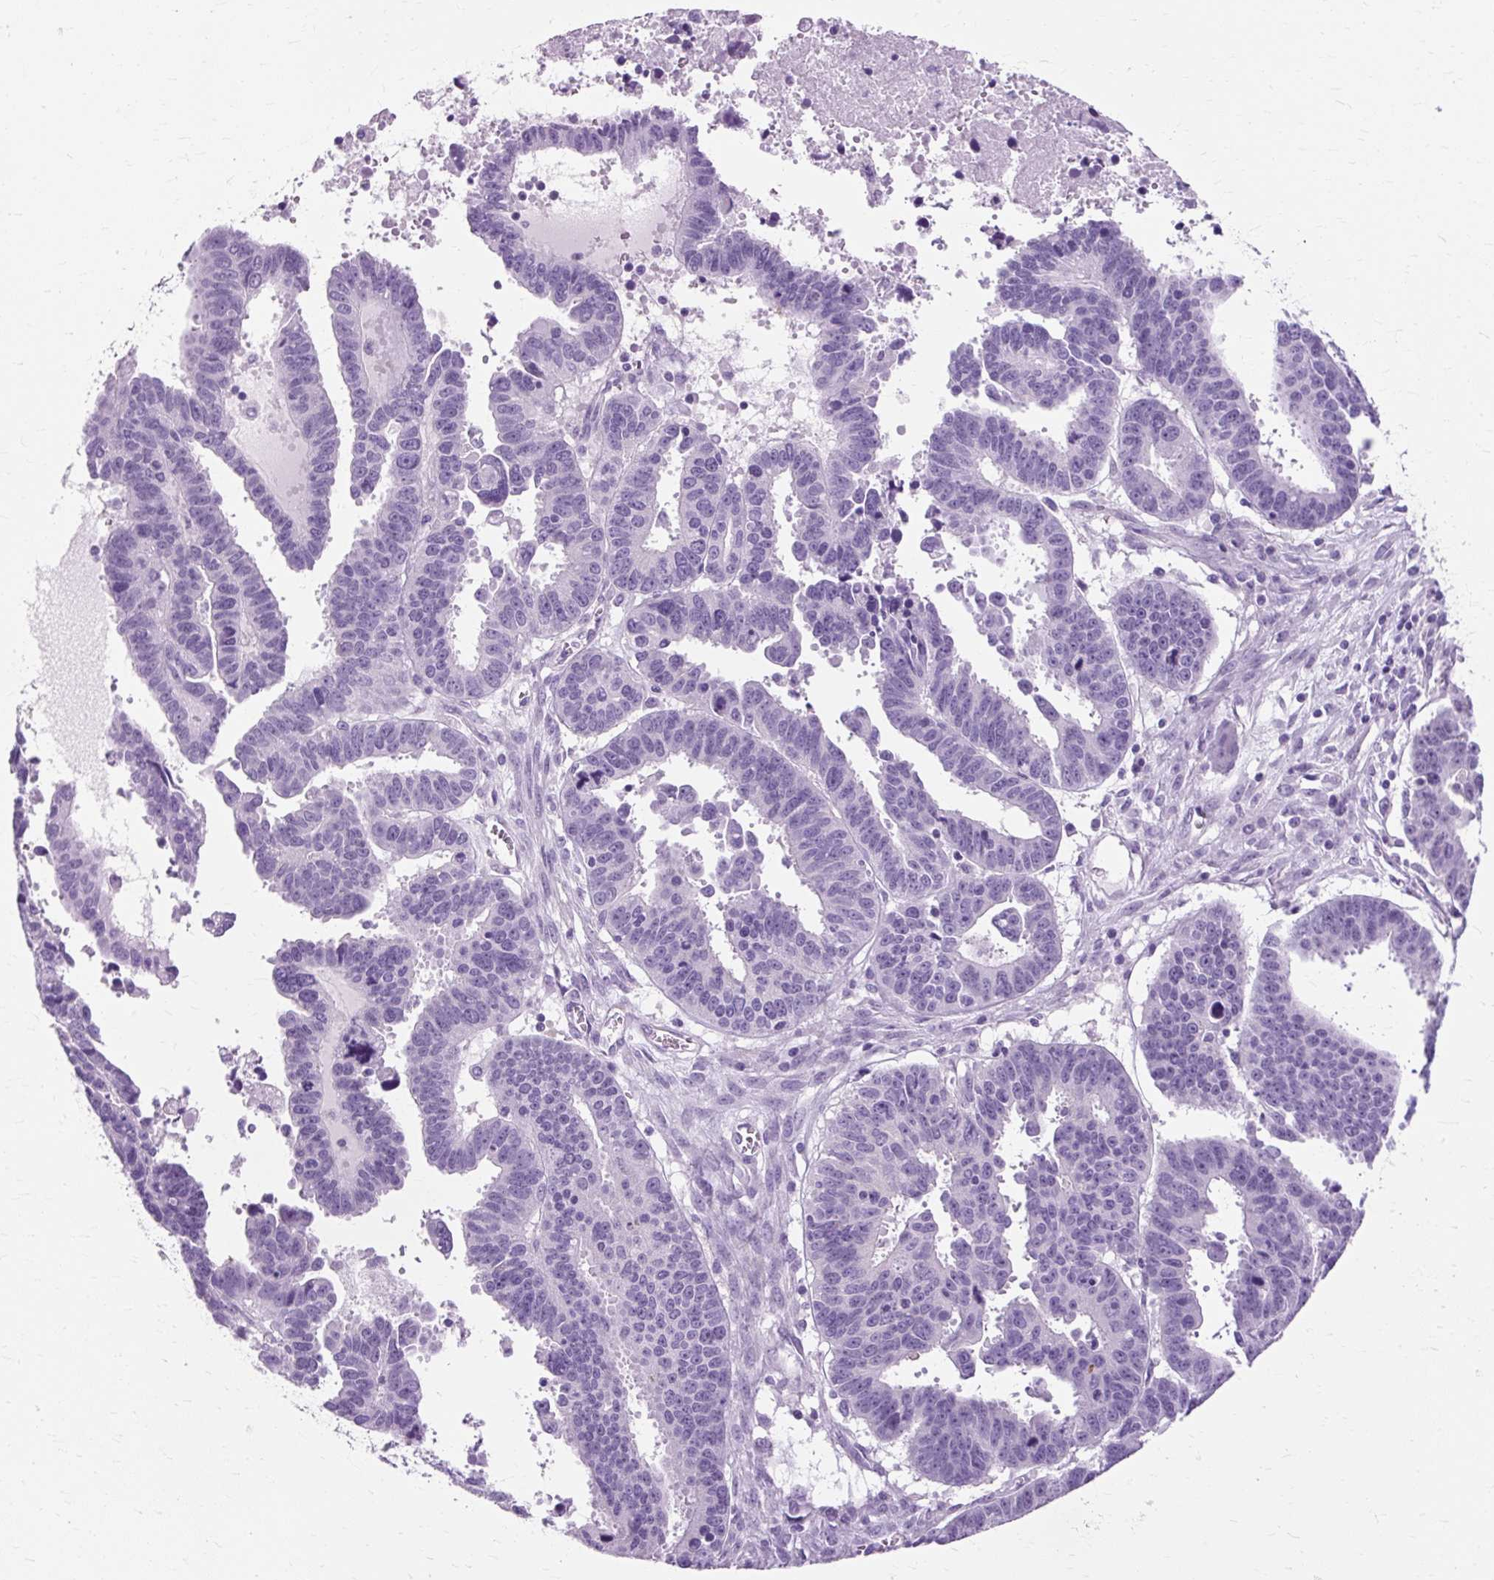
{"staining": {"intensity": "negative", "quantity": "none", "location": "none"}, "tissue": "ovarian cancer", "cell_type": "Tumor cells", "image_type": "cancer", "snomed": [{"axis": "morphology", "description": "Carcinoma, endometroid"}, {"axis": "morphology", "description": "Cystadenocarcinoma, serous, NOS"}, {"axis": "topography", "description": "Ovary"}], "caption": "DAB immunohistochemical staining of ovarian cancer exhibits no significant expression in tumor cells.", "gene": "TMEM89", "patient": {"sex": "female", "age": 45}}